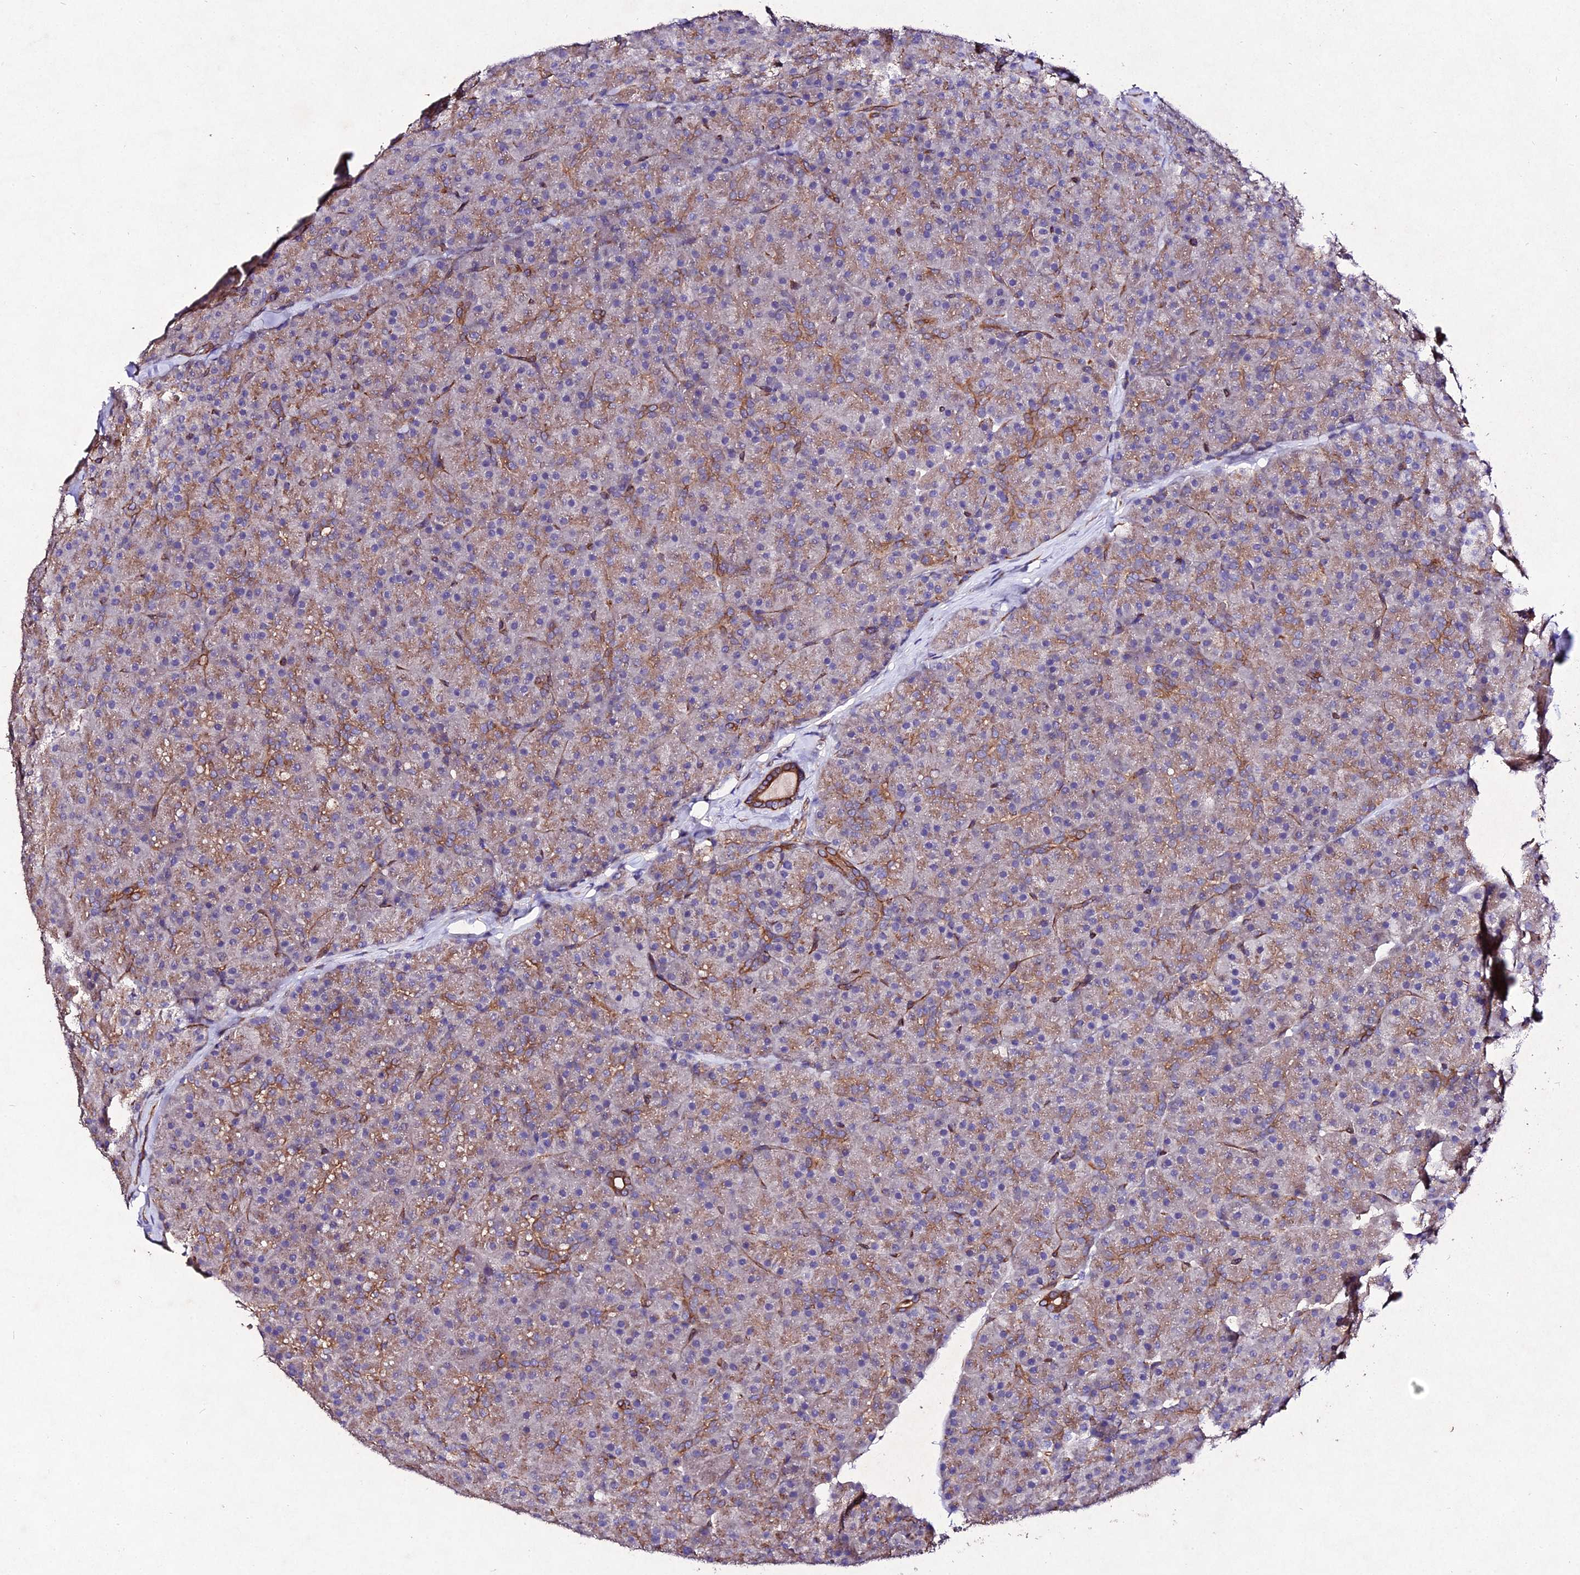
{"staining": {"intensity": "moderate", "quantity": "25%-75%", "location": "cytoplasmic/membranous"}, "tissue": "pancreas", "cell_type": "Exocrine glandular cells", "image_type": "normal", "snomed": [{"axis": "morphology", "description": "Normal tissue, NOS"}, {"axis": "topography", "description": "Pancreas"}], "caption": "IHC staining of normal pancreas, which shows medium levels of moderate cytoplasmic/membranous staining in approximately 25%-75% of exocrine glandular cells indicating moderate cytoplasmic/membranous protein staining. The staining was performed using DAB (3,3'-diaminobenzidine) (brown) for protein detection and nuclei were counterstained in hematoxylin (blue).", "gene": "AP3M1", "patient": {"sex": "male", "age": 36}}